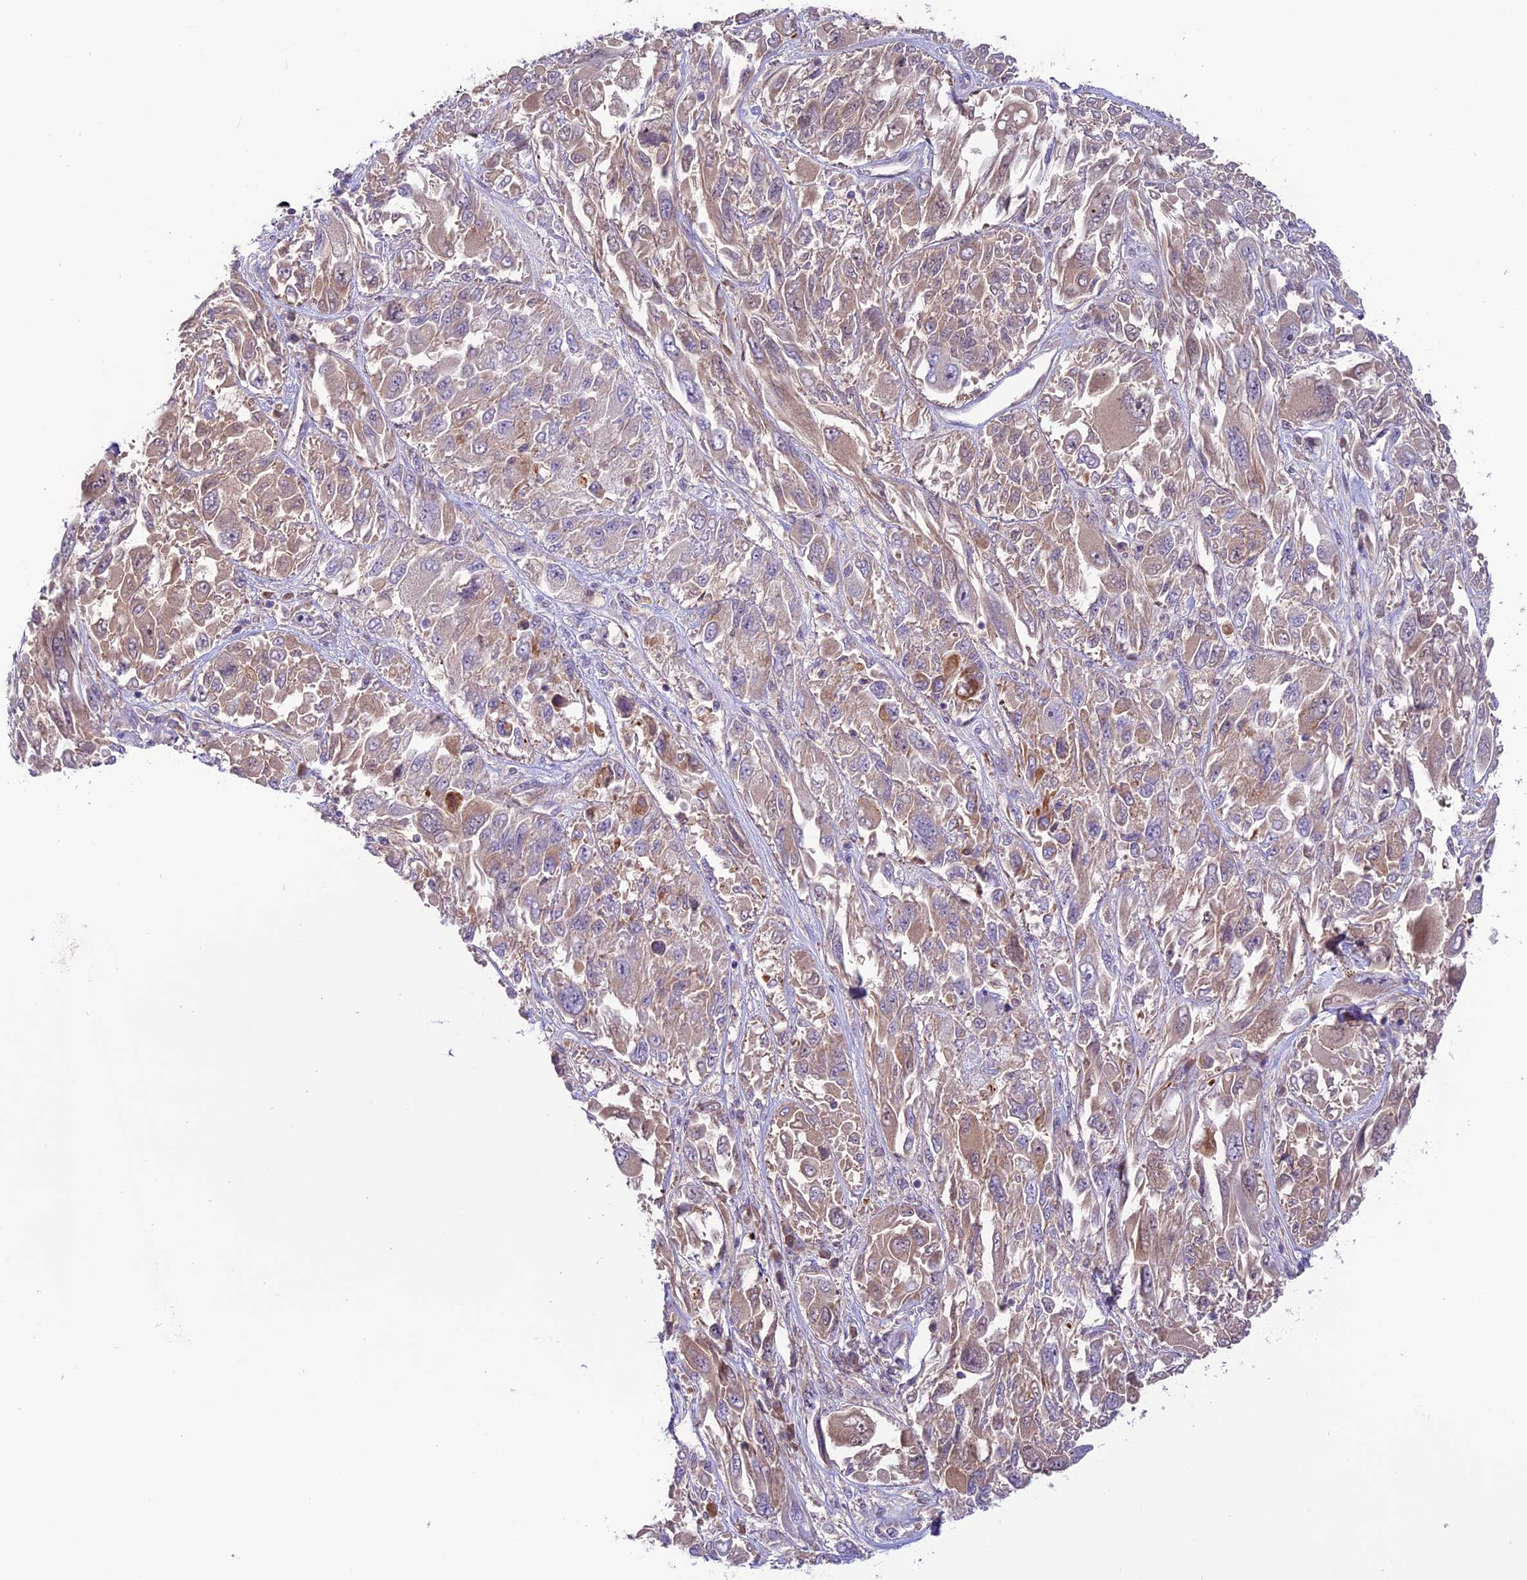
{"staining": {"intensity": "moderate", "quantity": "<25%", "location": "cytoplasmic/membranous"}, "tissue": "melanoma", "cell_type": "Tumor cells", "image_type": "cancer", "snomed": [{"axis": "morphology", "description": "Malignant melanoma, NOS"}, {"axis": "topography", "description": "Skin"}], "caption": "The immunohistochemical stain labels moderate cytoplasmic/membranous staining in tumor cells of melanoma tissue. The protein is shown in brown color, while the nuclei are stained blue.", "gene": "COG8", "patient": {"sex": "female", "age": 91}}